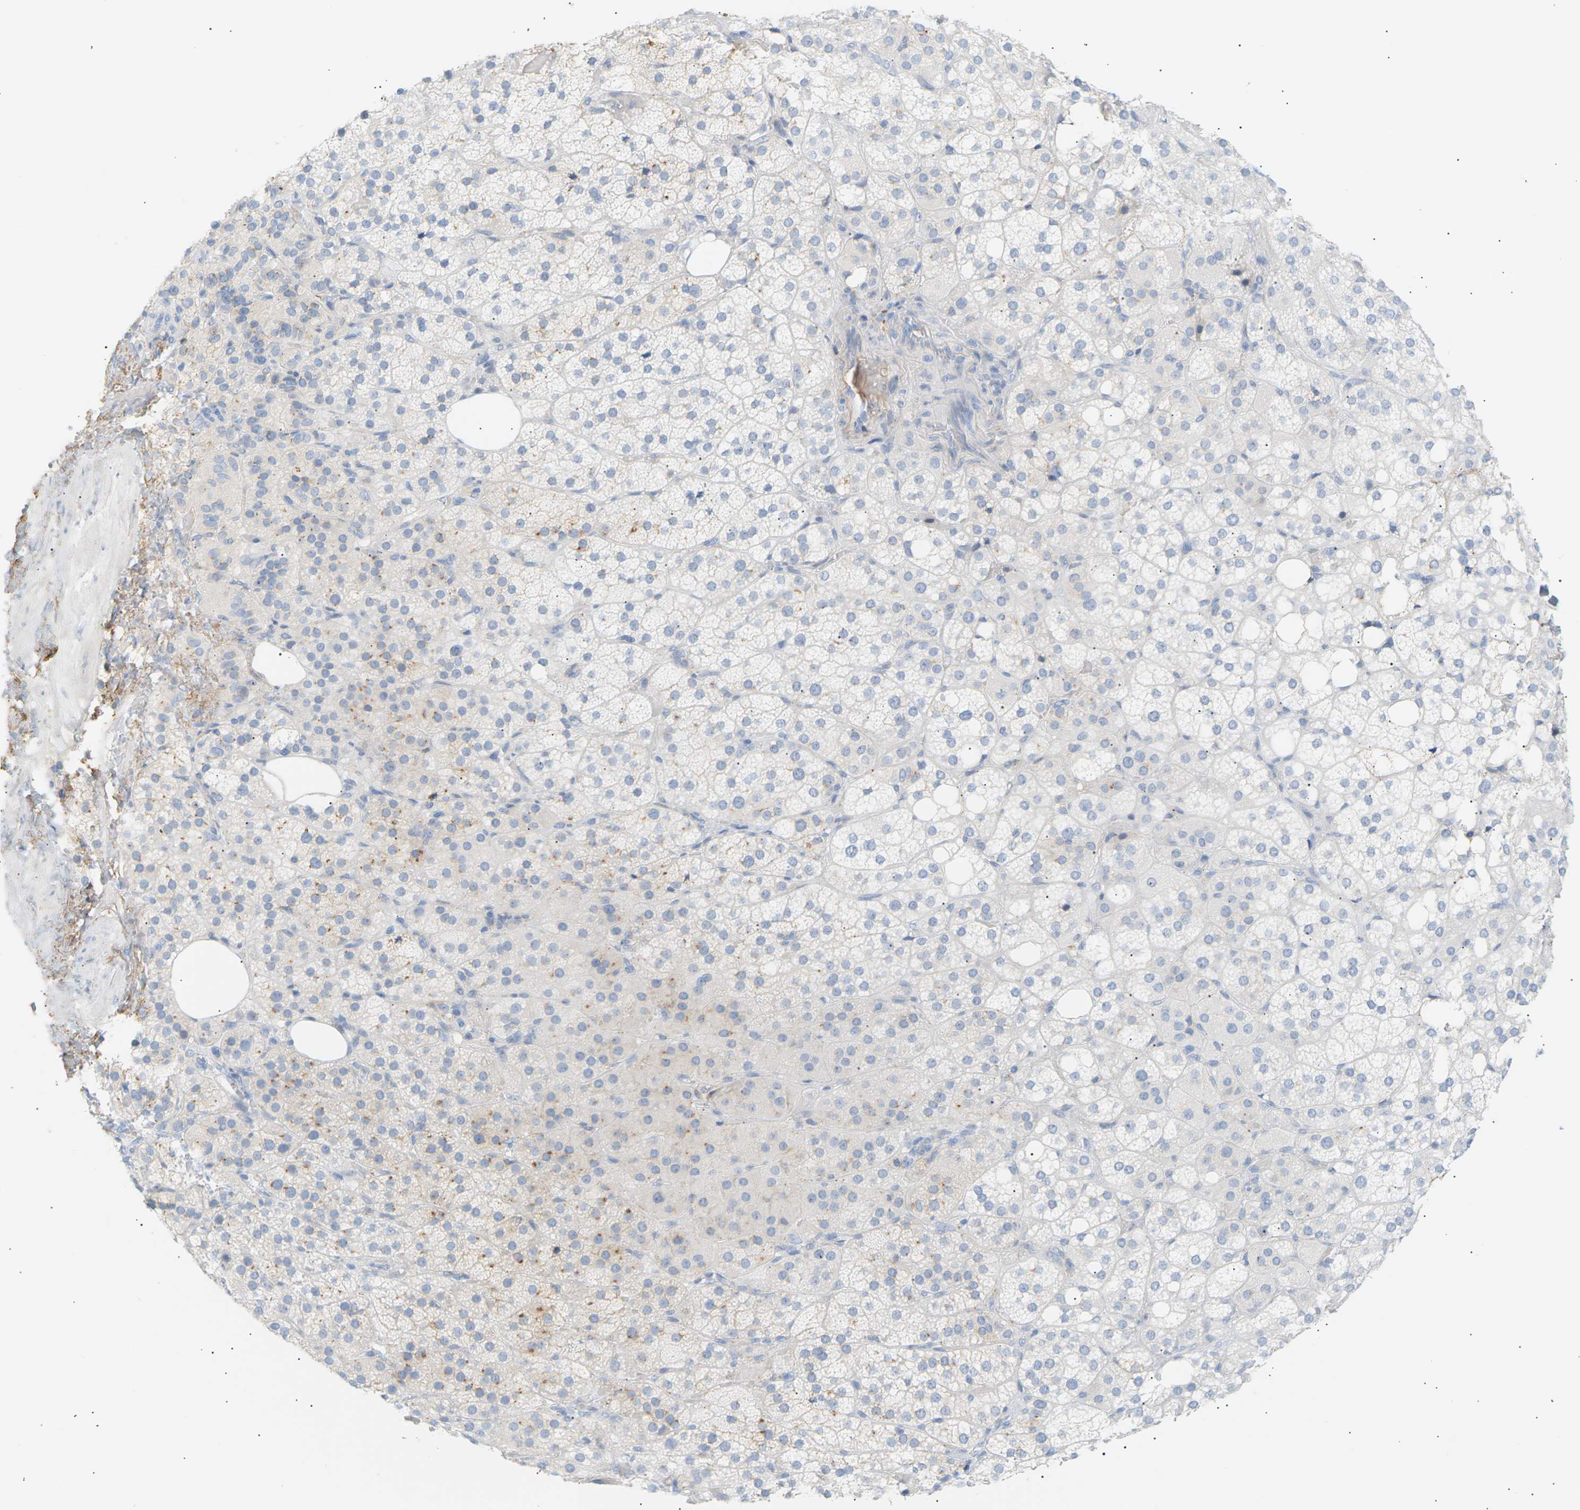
{"staining": {"intensity": "weak", "quantity": "<25%", "location": "cytoplasmic/membranous"}, "tissue": "adrenal gland", "cell_type": "Glandular cells", "image_type": "normal", "snomed": [{"axis": "morphology", "description": "Normal tissue, NOS"}, {"axis": "topography", "description": "Adrenal gland"}], "caption": "This is a histopathology image of immunohistochemistry (IHC) staining of benign adrenal gland, which shows no expression in glandular cells. (DAB (3,3'-diaminobenzidine) immunohistochemistry (IHC) visualized using brightfield microscopy, high magnification).", "gene": "CLU", "patient": {"sex": "female", "age": 59}}